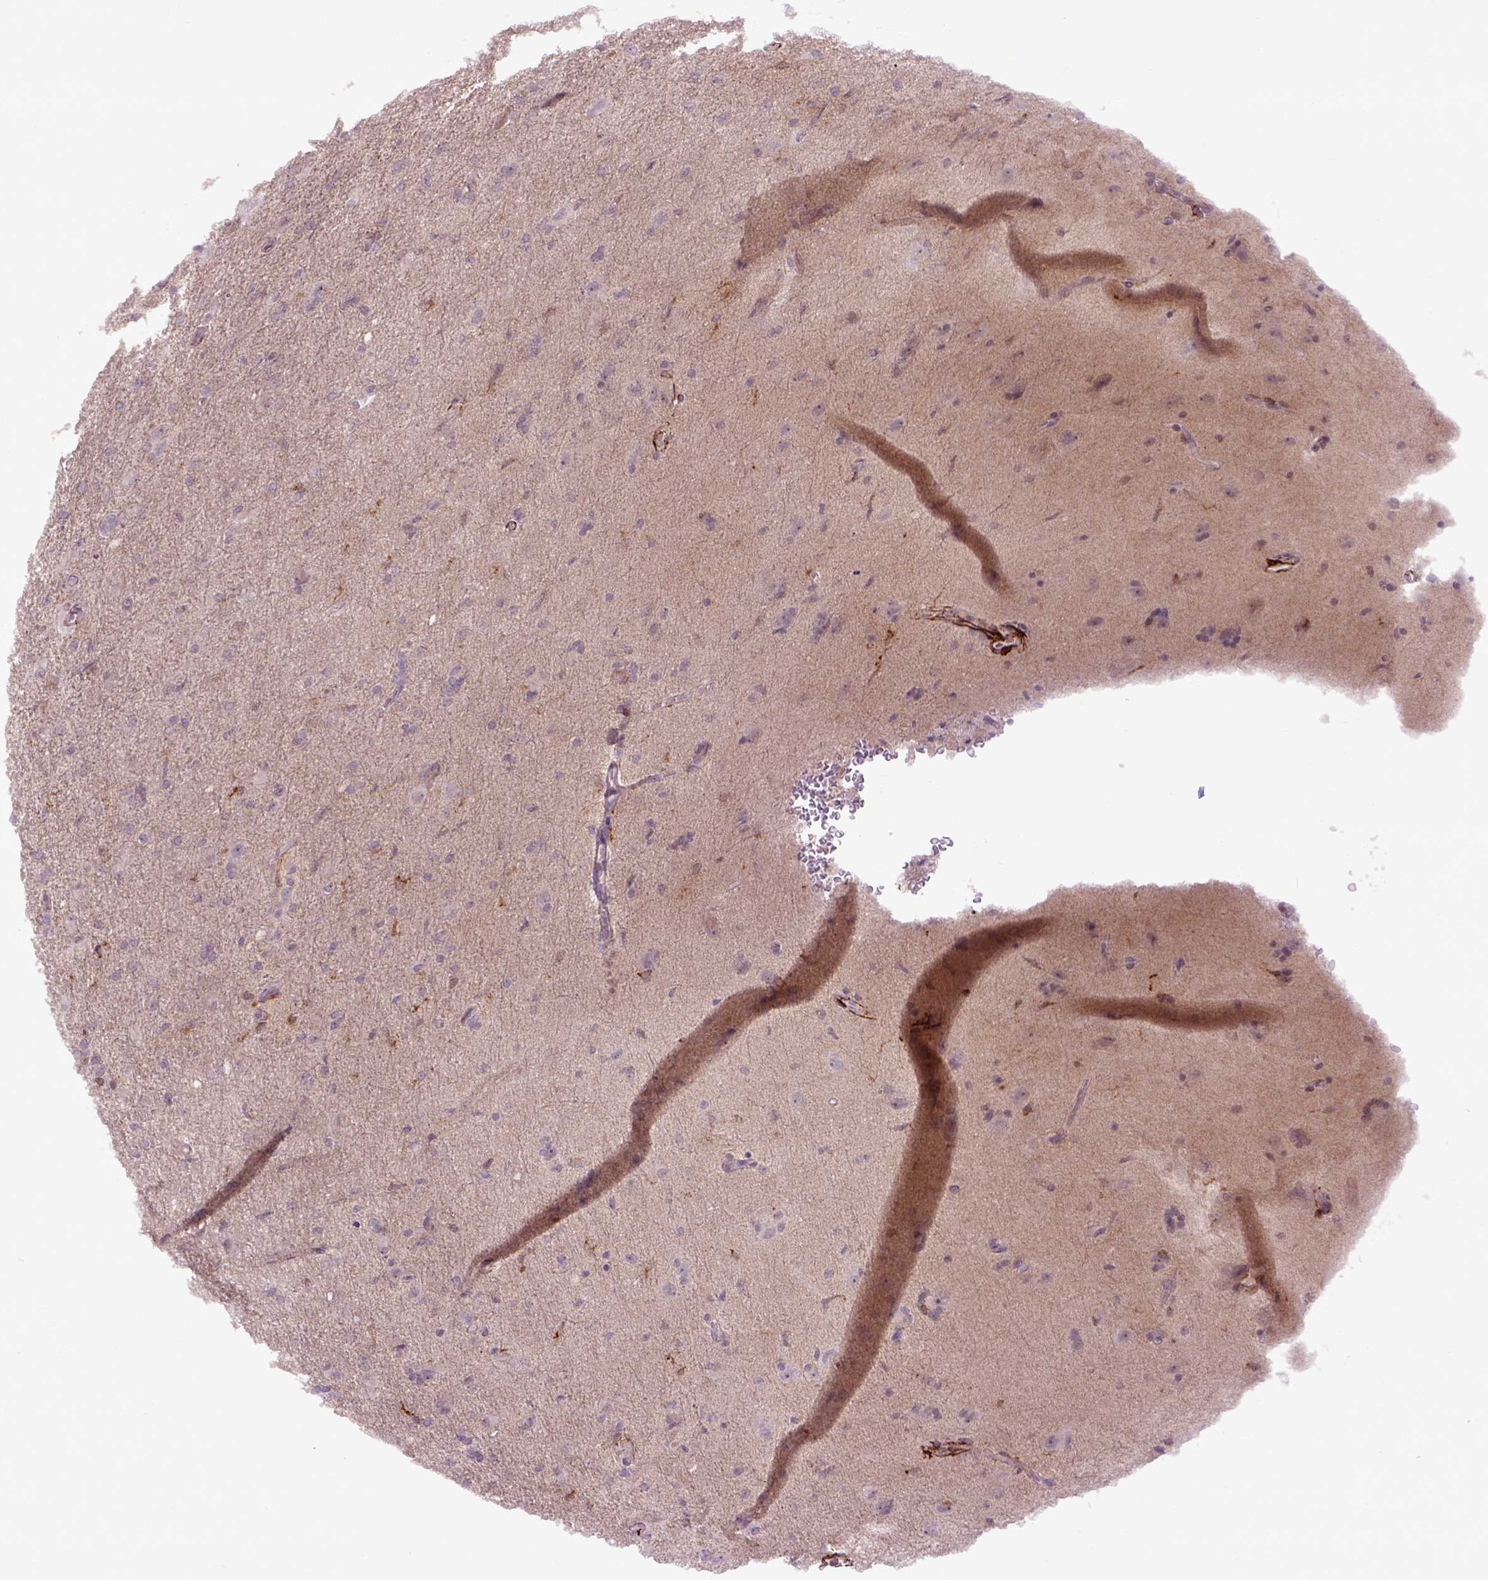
{"staining": {"intensity": "negative", "quantity": "none", "location": "none"}, "tissue": "glioma", "cell_type": "Tumor cells", "image_type": "cancer", "snomed": [{"axis": "morphology", "description": "Glioma, malignant, High grade"}, {"axis": "topography", "description": "Cerebral cortex"}], "caption": "Human glioma stained for a protein using immunohistochemistry shows no positivity in tumor cells.", "gene": "EMILIN3", "patient": {"sex": "male", "age": 70}}